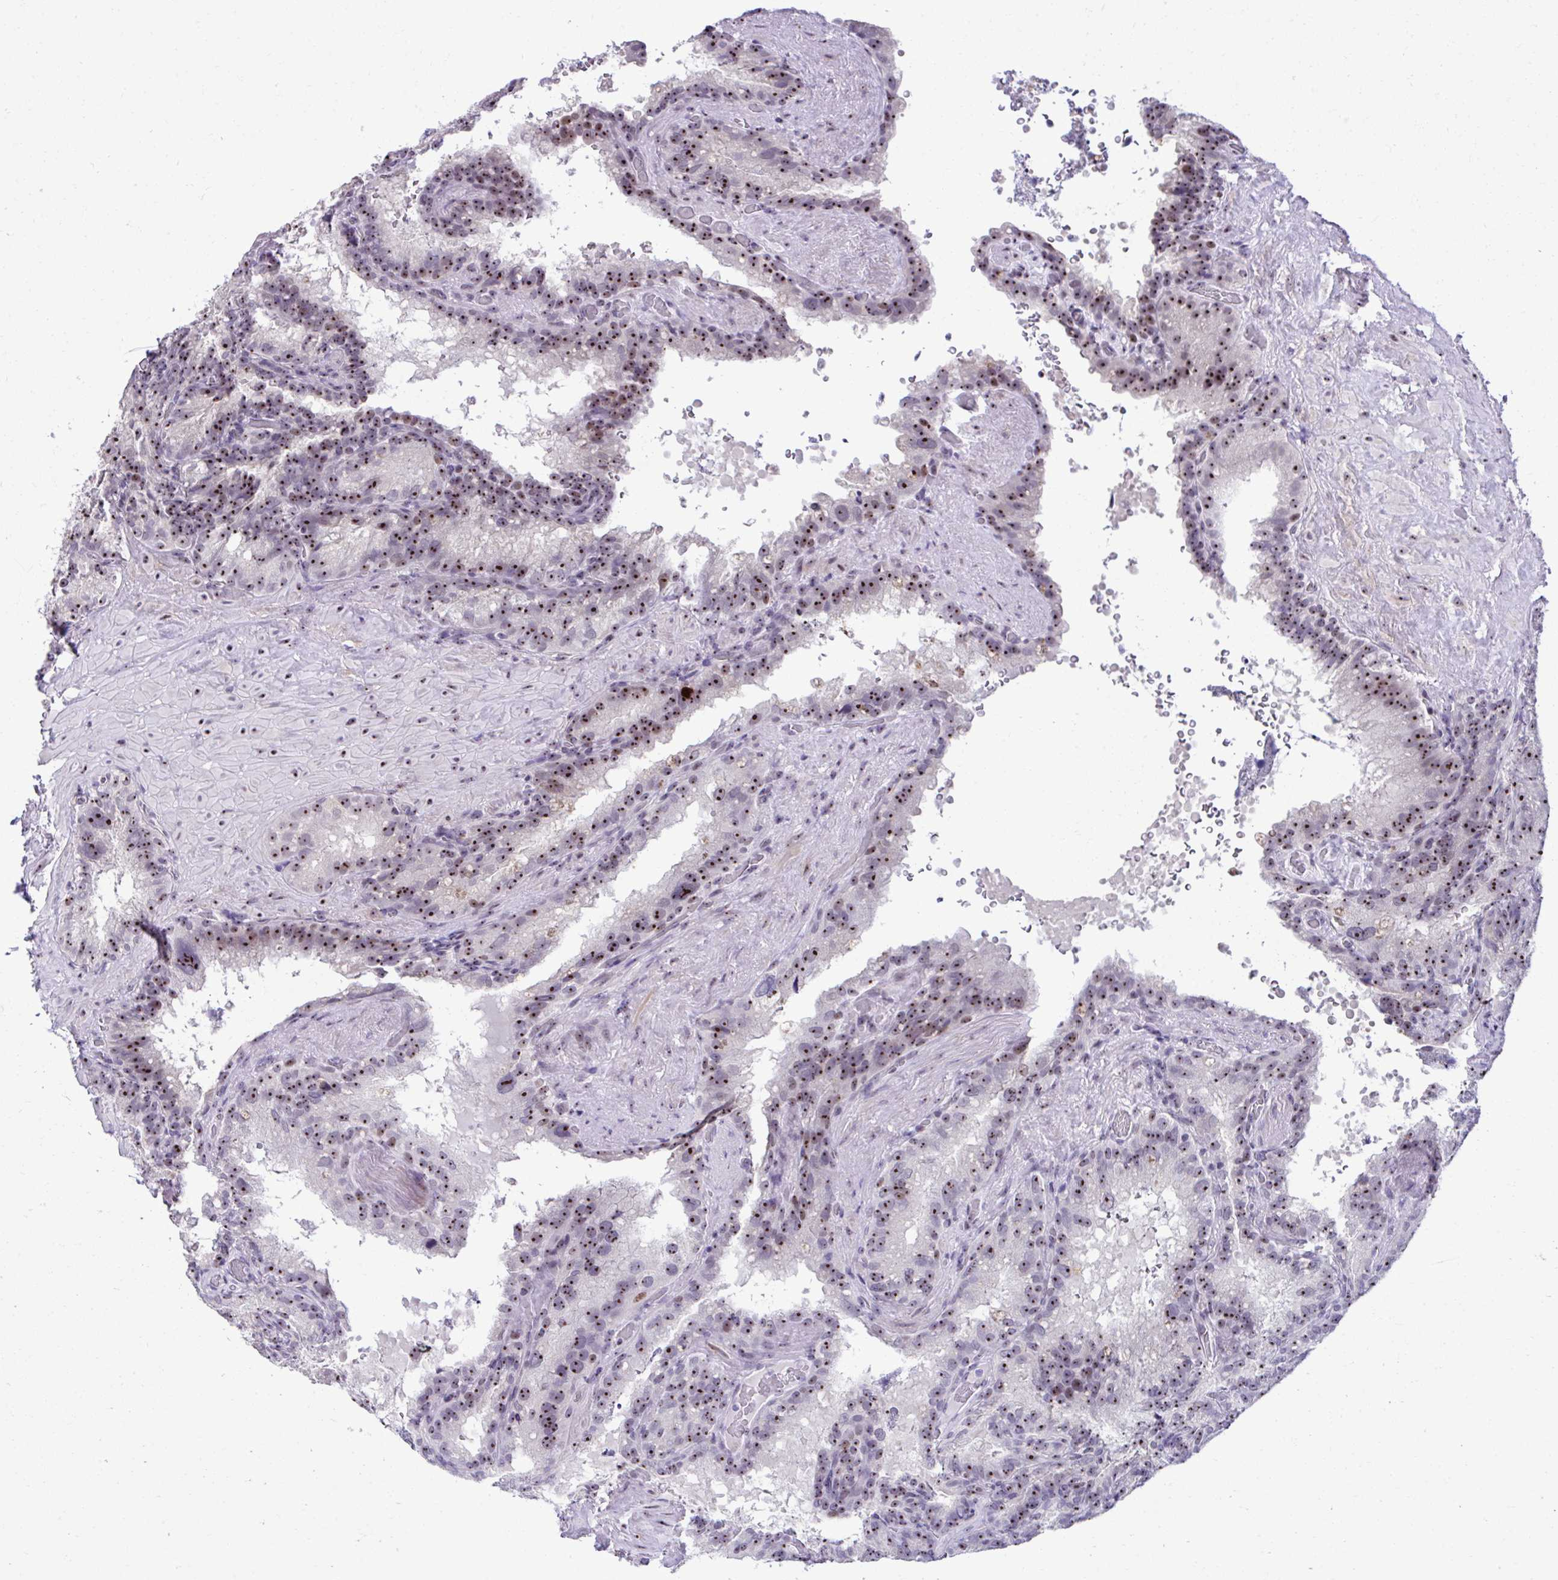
{"staining": {"intensity": "strong", "quantity": "25%-75%", "location": "nuclear"}, "tissue": "seminal vesicle", "cell_type": "Glandular cells", "image_type": "normal", "snomed": [{"axis": "morphology", "description": "Normal tissue, NOS"}, {"axis": "topography", "description": "Seminal veicle"}], "caption": "Immunohistochemistry (IHC) (DAB (3,3'-diaminobenzidine)) staining of normal seminal vesicle shows strong nuclear protein positivity in approximately 25%-75% of glandular cells.", "gene": "CEP72", "patient": {"sex": "male", "age": 60}}